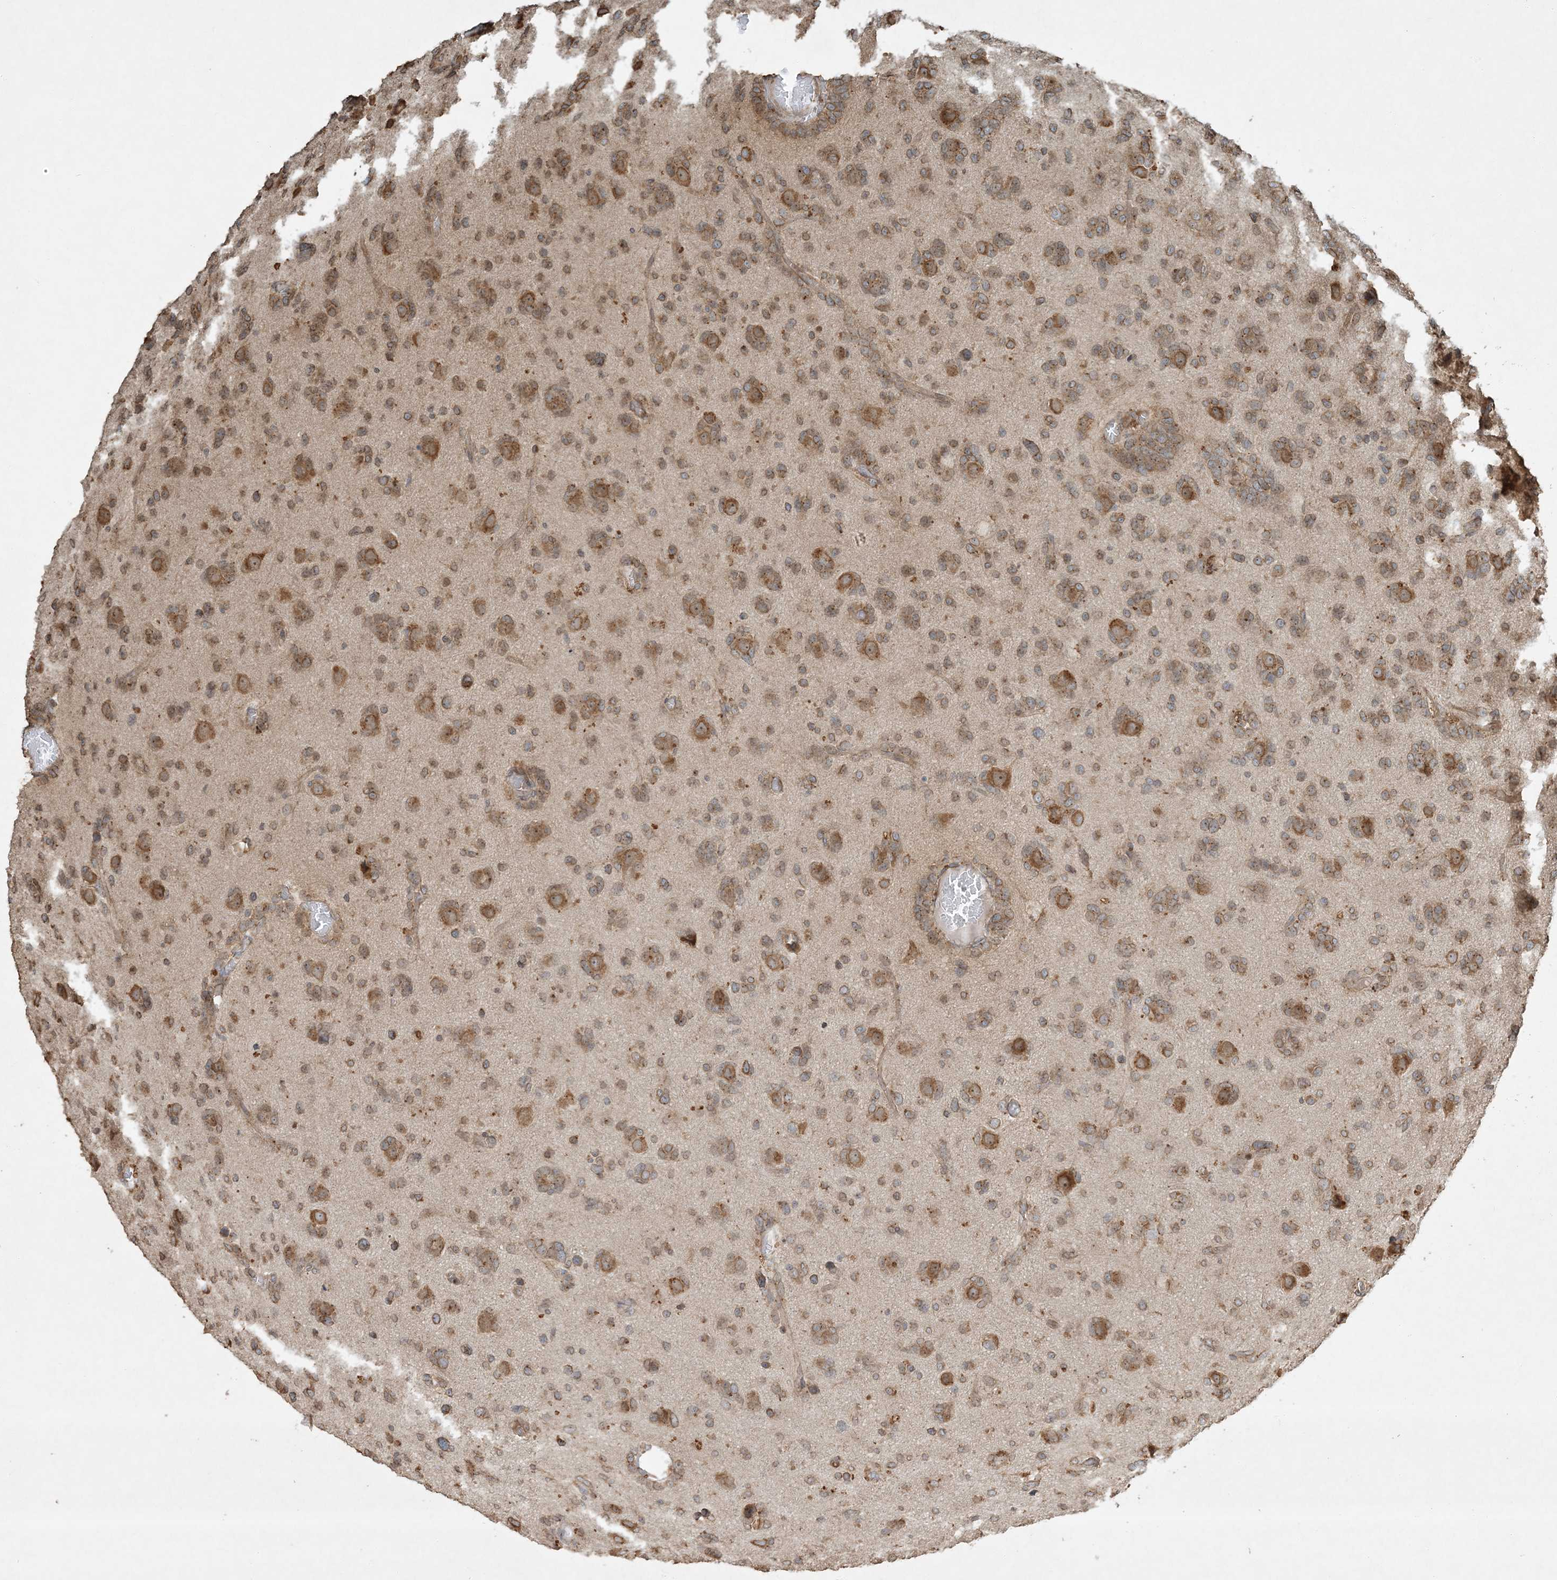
{"staining": {"intensity": "moderate", "quantity": ">75%", "location": "cytoplasmic/membranous"}, "tissue": "glioma", "cell_type": "Tumor cells", "image_type": "cancer", "snomed": [{"axis": "morphology", "description": "Glioma, malignant, High grade"}, {"axis": "topography", "description": "Brain"}], "caption": "Immunohistochemical staining of glioma shows medium levels of moderate cytoplasmic/membranous protein positivity in about >75% of tumor cells.", "gene": "COMMD8", "patient": {"sex": "female", "age": 59}}